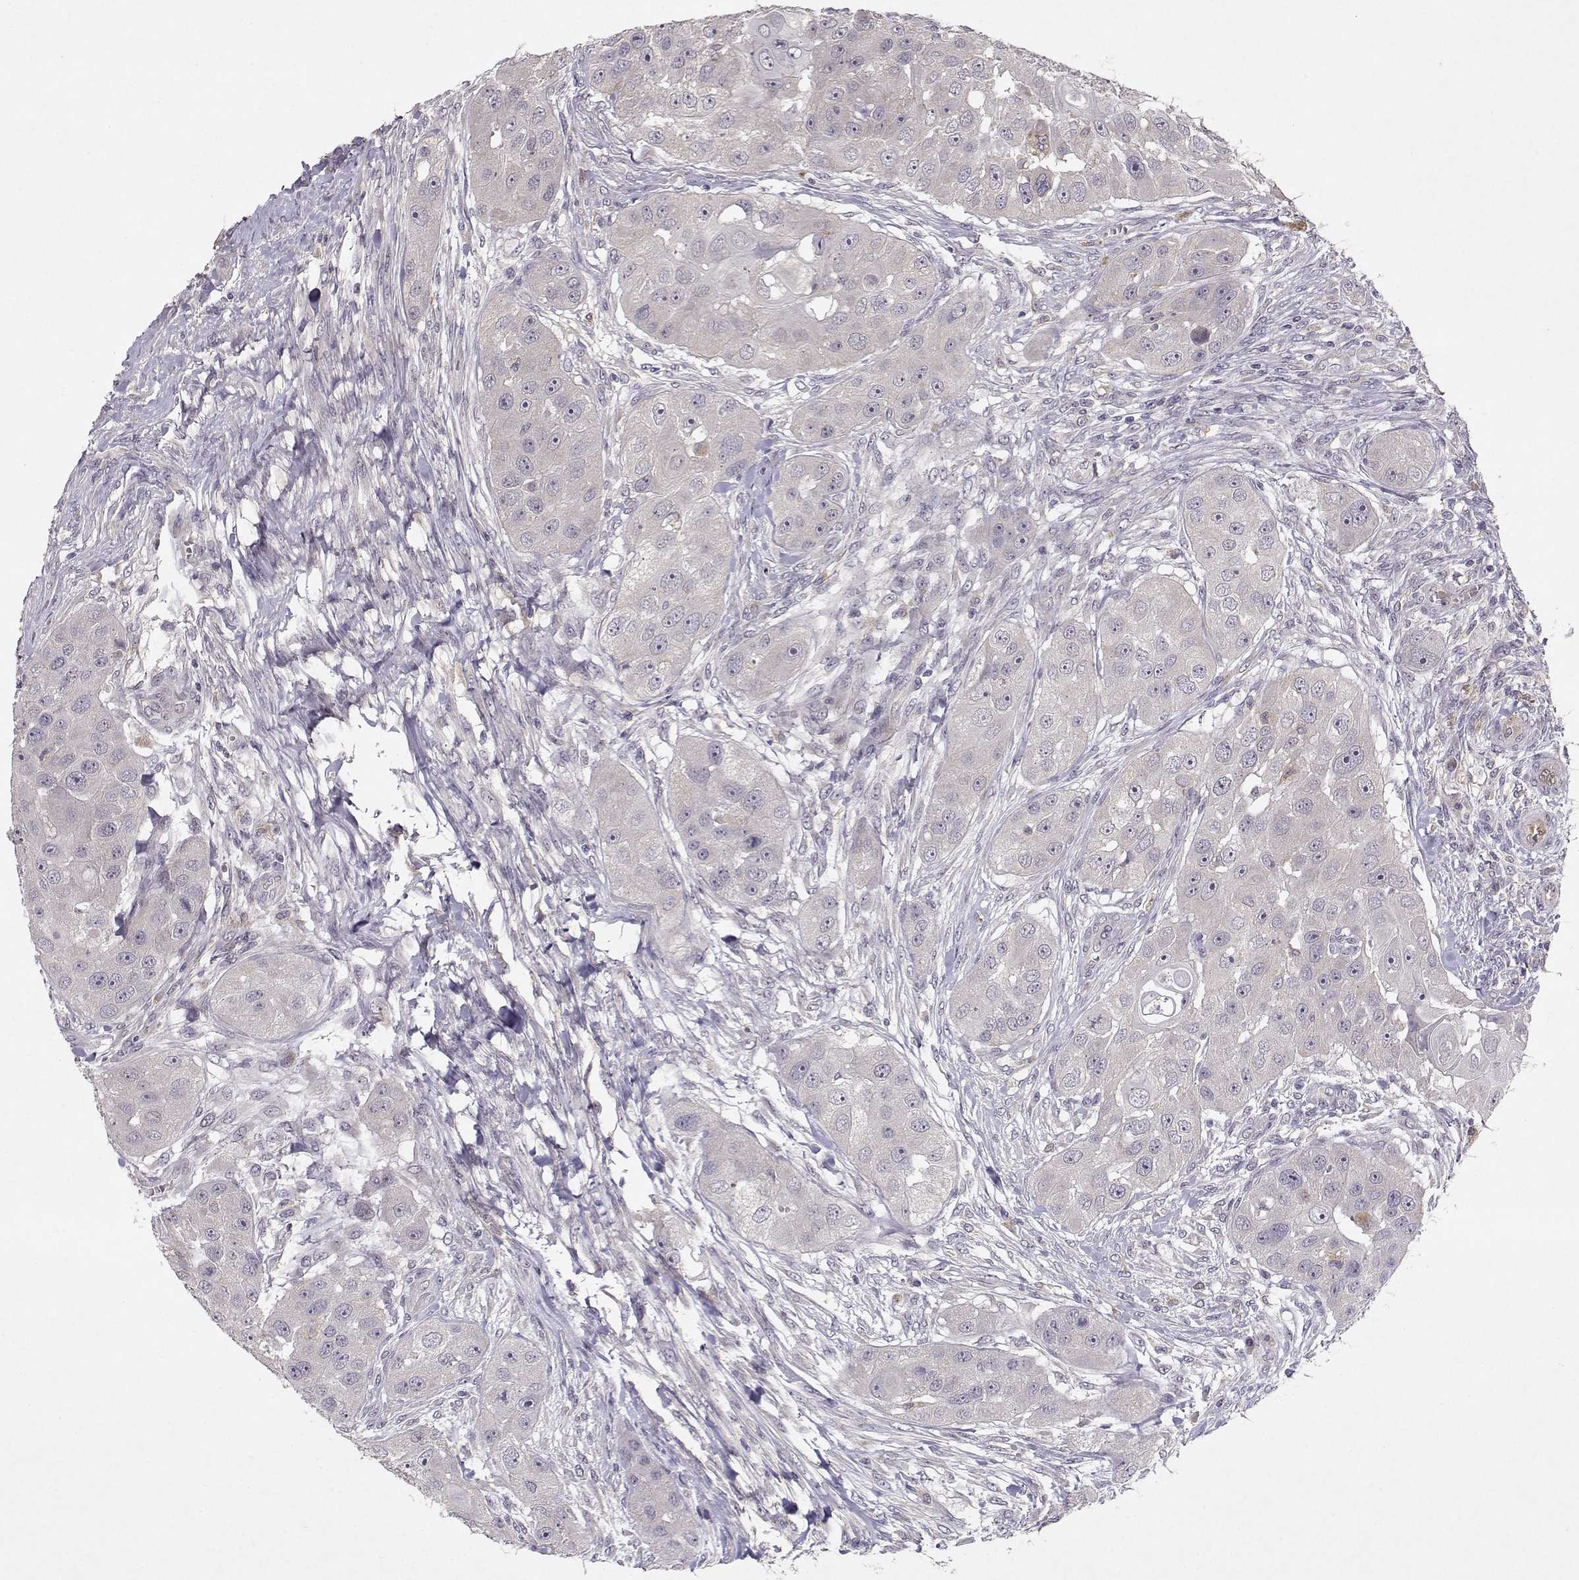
{"staining": {"intensity": "negative", "quantity": "none", "location": "none"}, "tissue": "head and neck cancer", "cell_type": "Tumor cells", "image_type": "cancer", "snomed": [{"axis": "morphology", "description": "Squamous cell carcinoma, NOS"}, {"axis": "topography", "description": "Head-Neck"}], "caption": "This micrograph is of squamous cell carcinoma (head and neck) stained with immunohistochemistry (IHC) to label a protein in brown with the nuclei are counter-stained blue. There is no expression in tumor cells.", "gene": "BMX", "patient": {"sex": "male", "age": 51}}